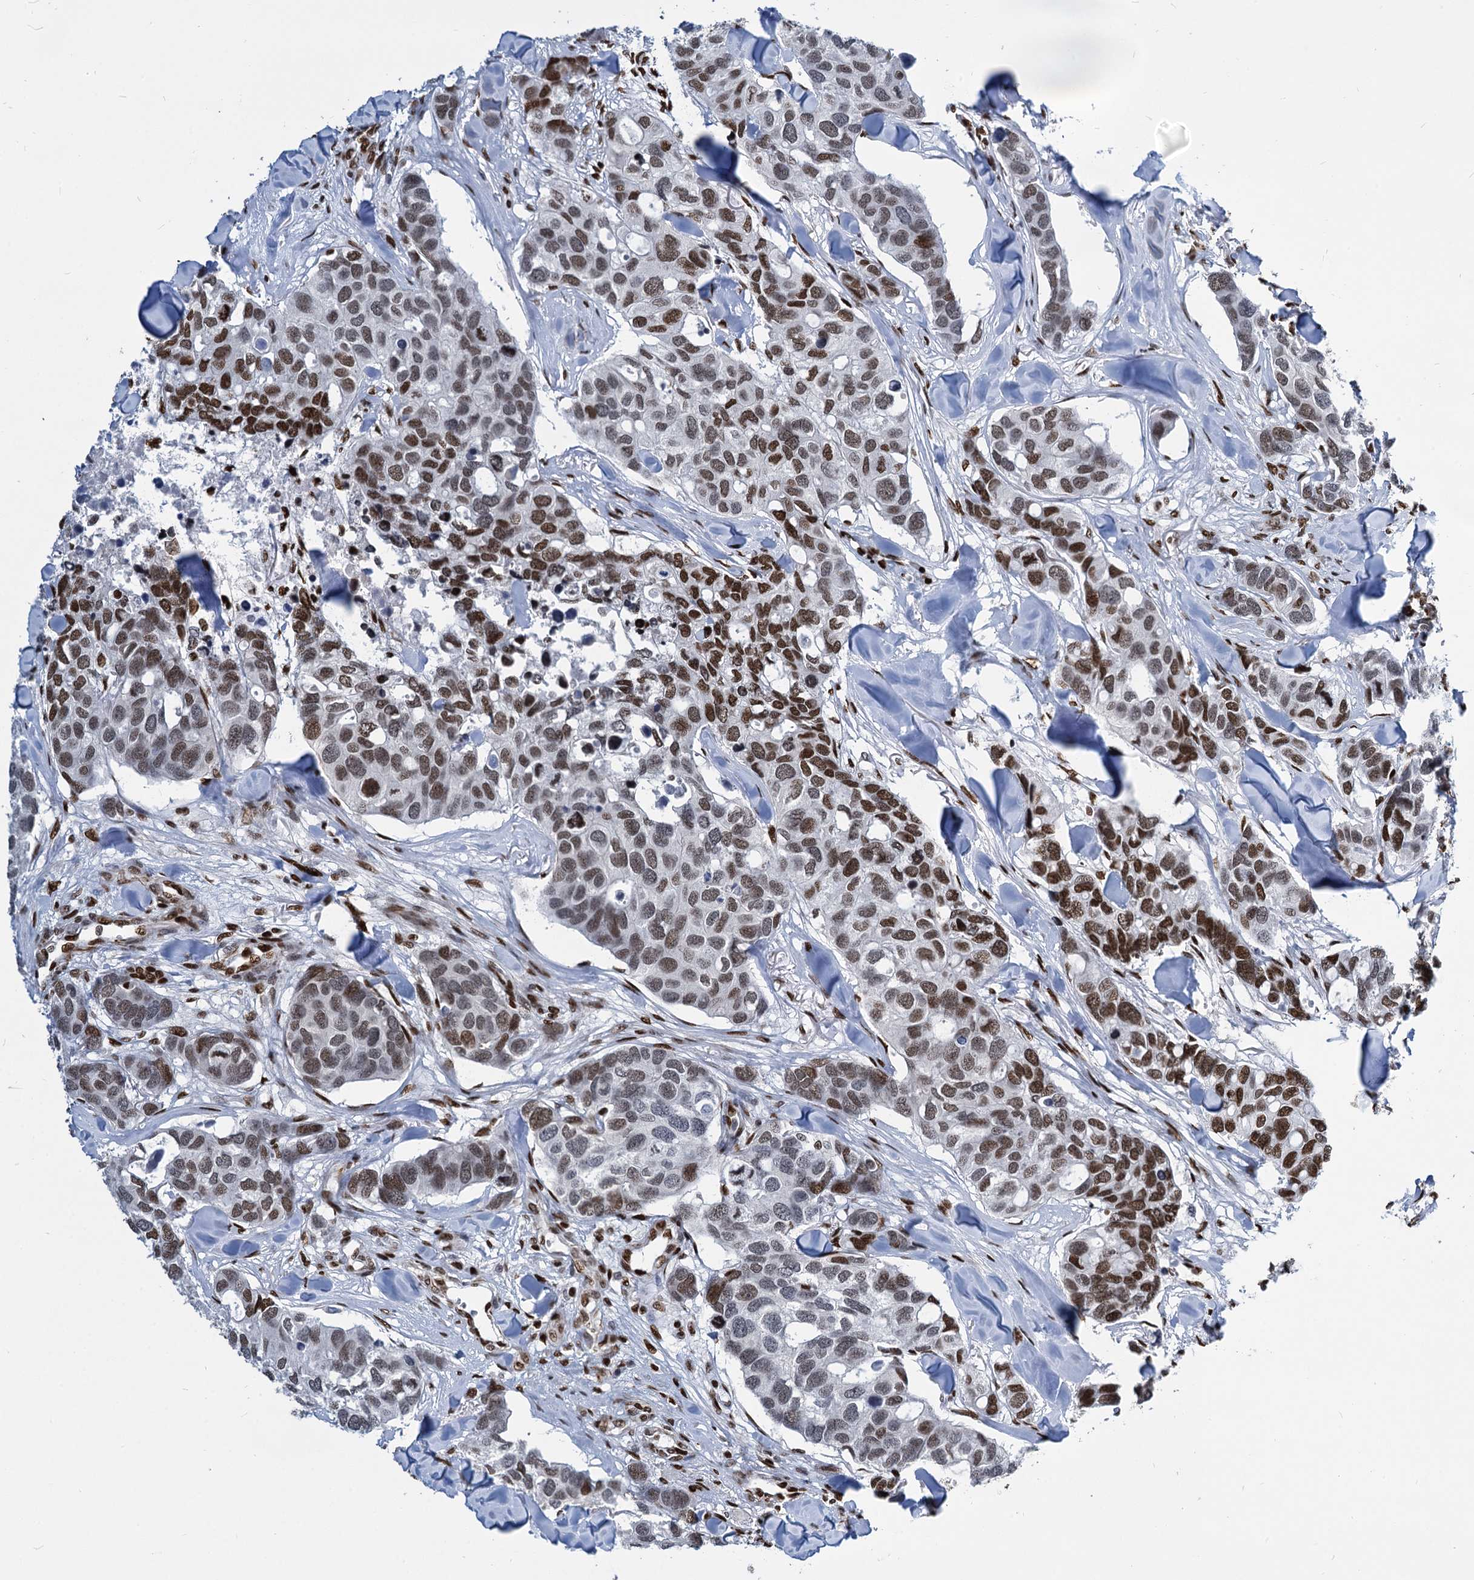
{"staining": {"intensity": "moderate", "quantity": ">75%", "location": "nuclear"}, "tissue": "breast cancer", "cell_type": "Tumor cells", "image_type": "cancer", "snomed": [{"axis": "morphology", "description": "Duct carcinoma"}, {"axis": "topography", "description": "Breast"}], "caption": "The immunohistochemical stain highlights moderate nuclear positivity in tumor cells of breast cancer tissue. (brown staining indicates protein expression, while blue staining denotes nuclei).", "gene": "MECP2", "patient": {"sex": "female", "age": 83}}